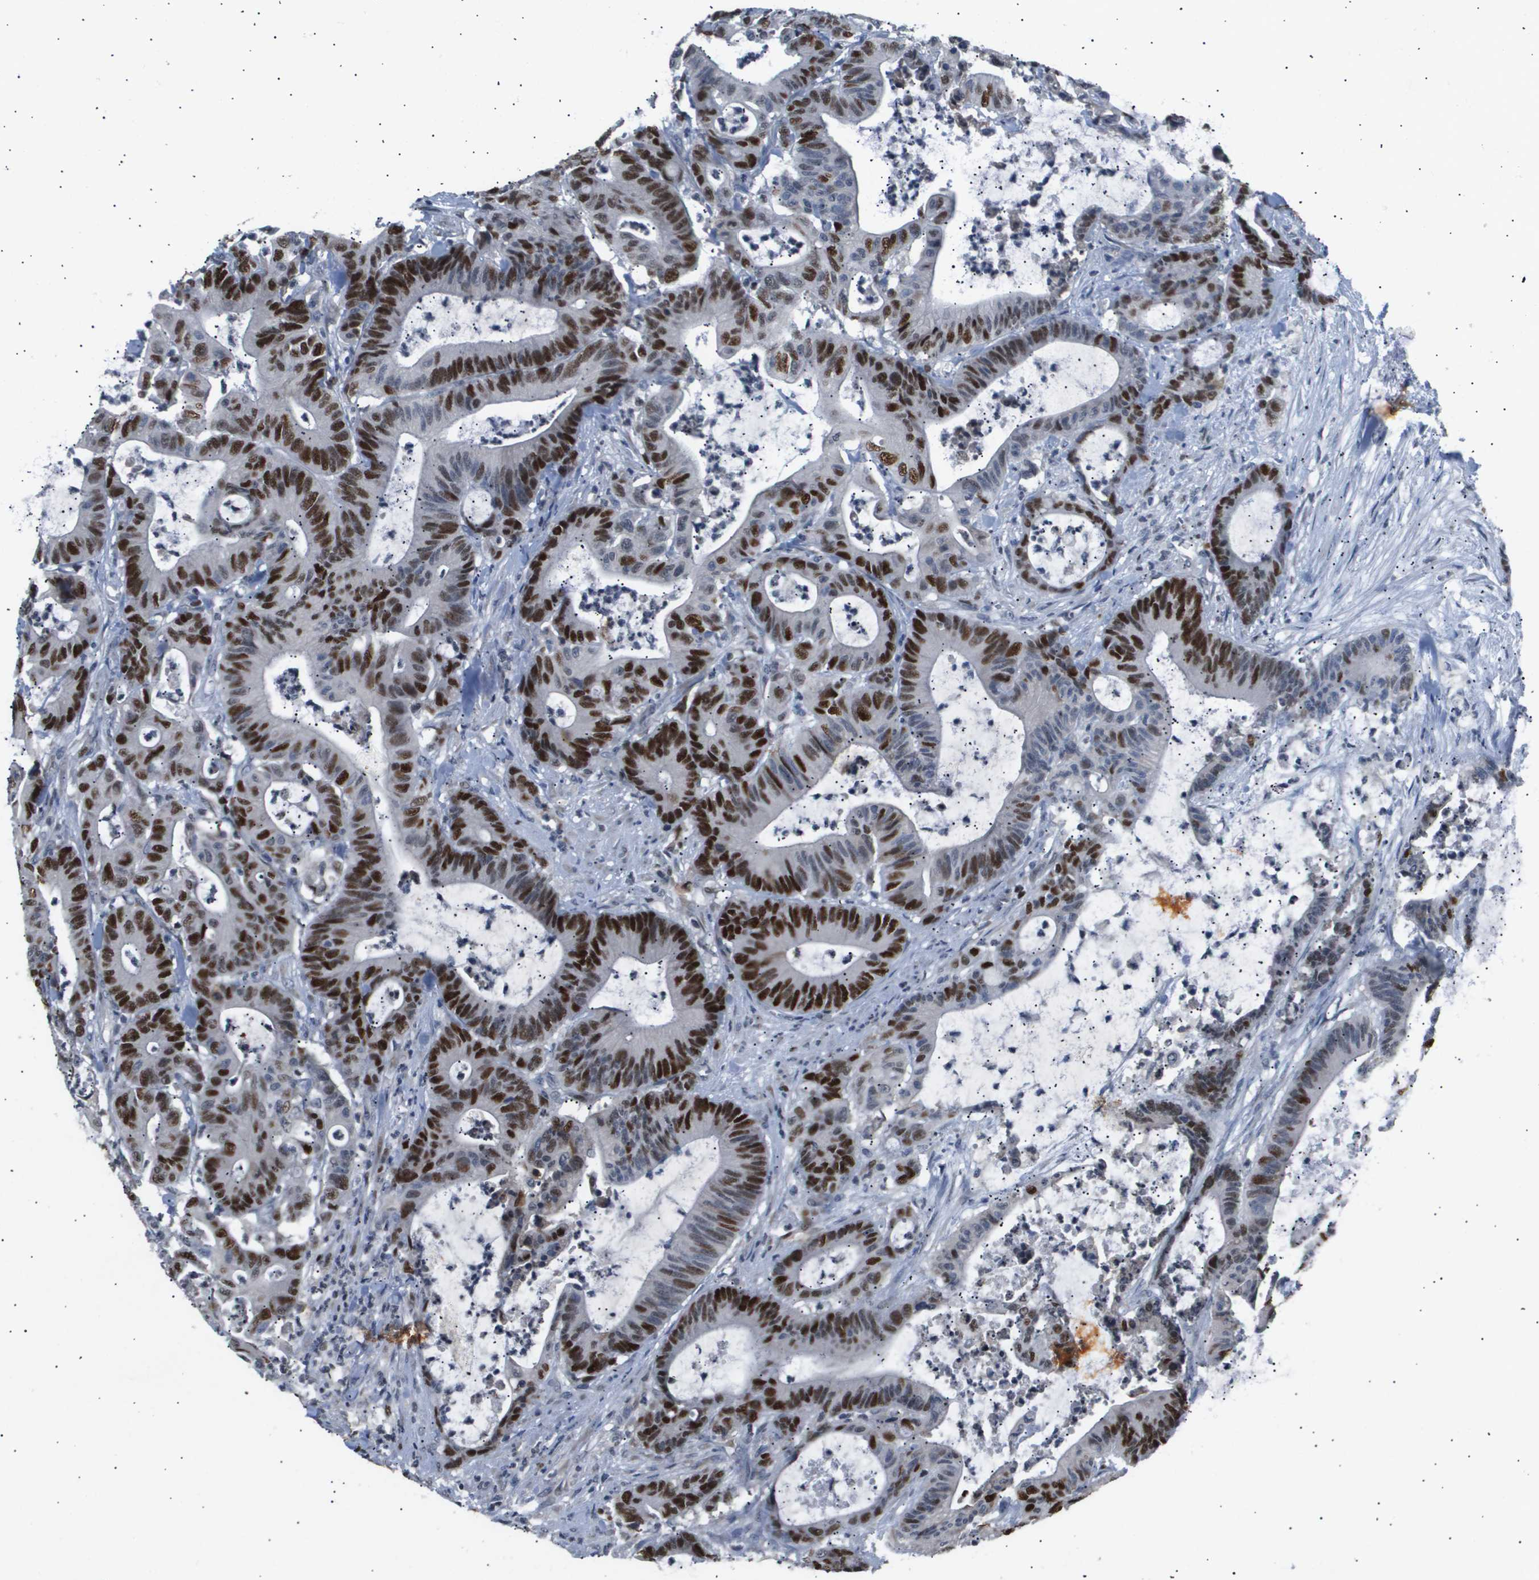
{"staining": {"intensity": "strong", "quantity": ">75%", "location": "nuclear"}, "tissue": "colorectal cancer", "cell_type": "Tumor cells", "image_type": "cancer", "snomed": [{"axis": "morphology", "description": "Adenocarcinoma, NOS"}, {"axis": "topography", "description": "Colon"}], "caption": "IHC histopathology image of neoplastic tissue: human adenocarcinoma (colorectal) stained using immunohistochemistry (IHC) displays high levels of strong protein expression localized specifically in the nuclear of tumor cells, appearing as a nuclear brown color.", "gene": "ANAPC2", "patient": {"sex": "female", "age": 84}}